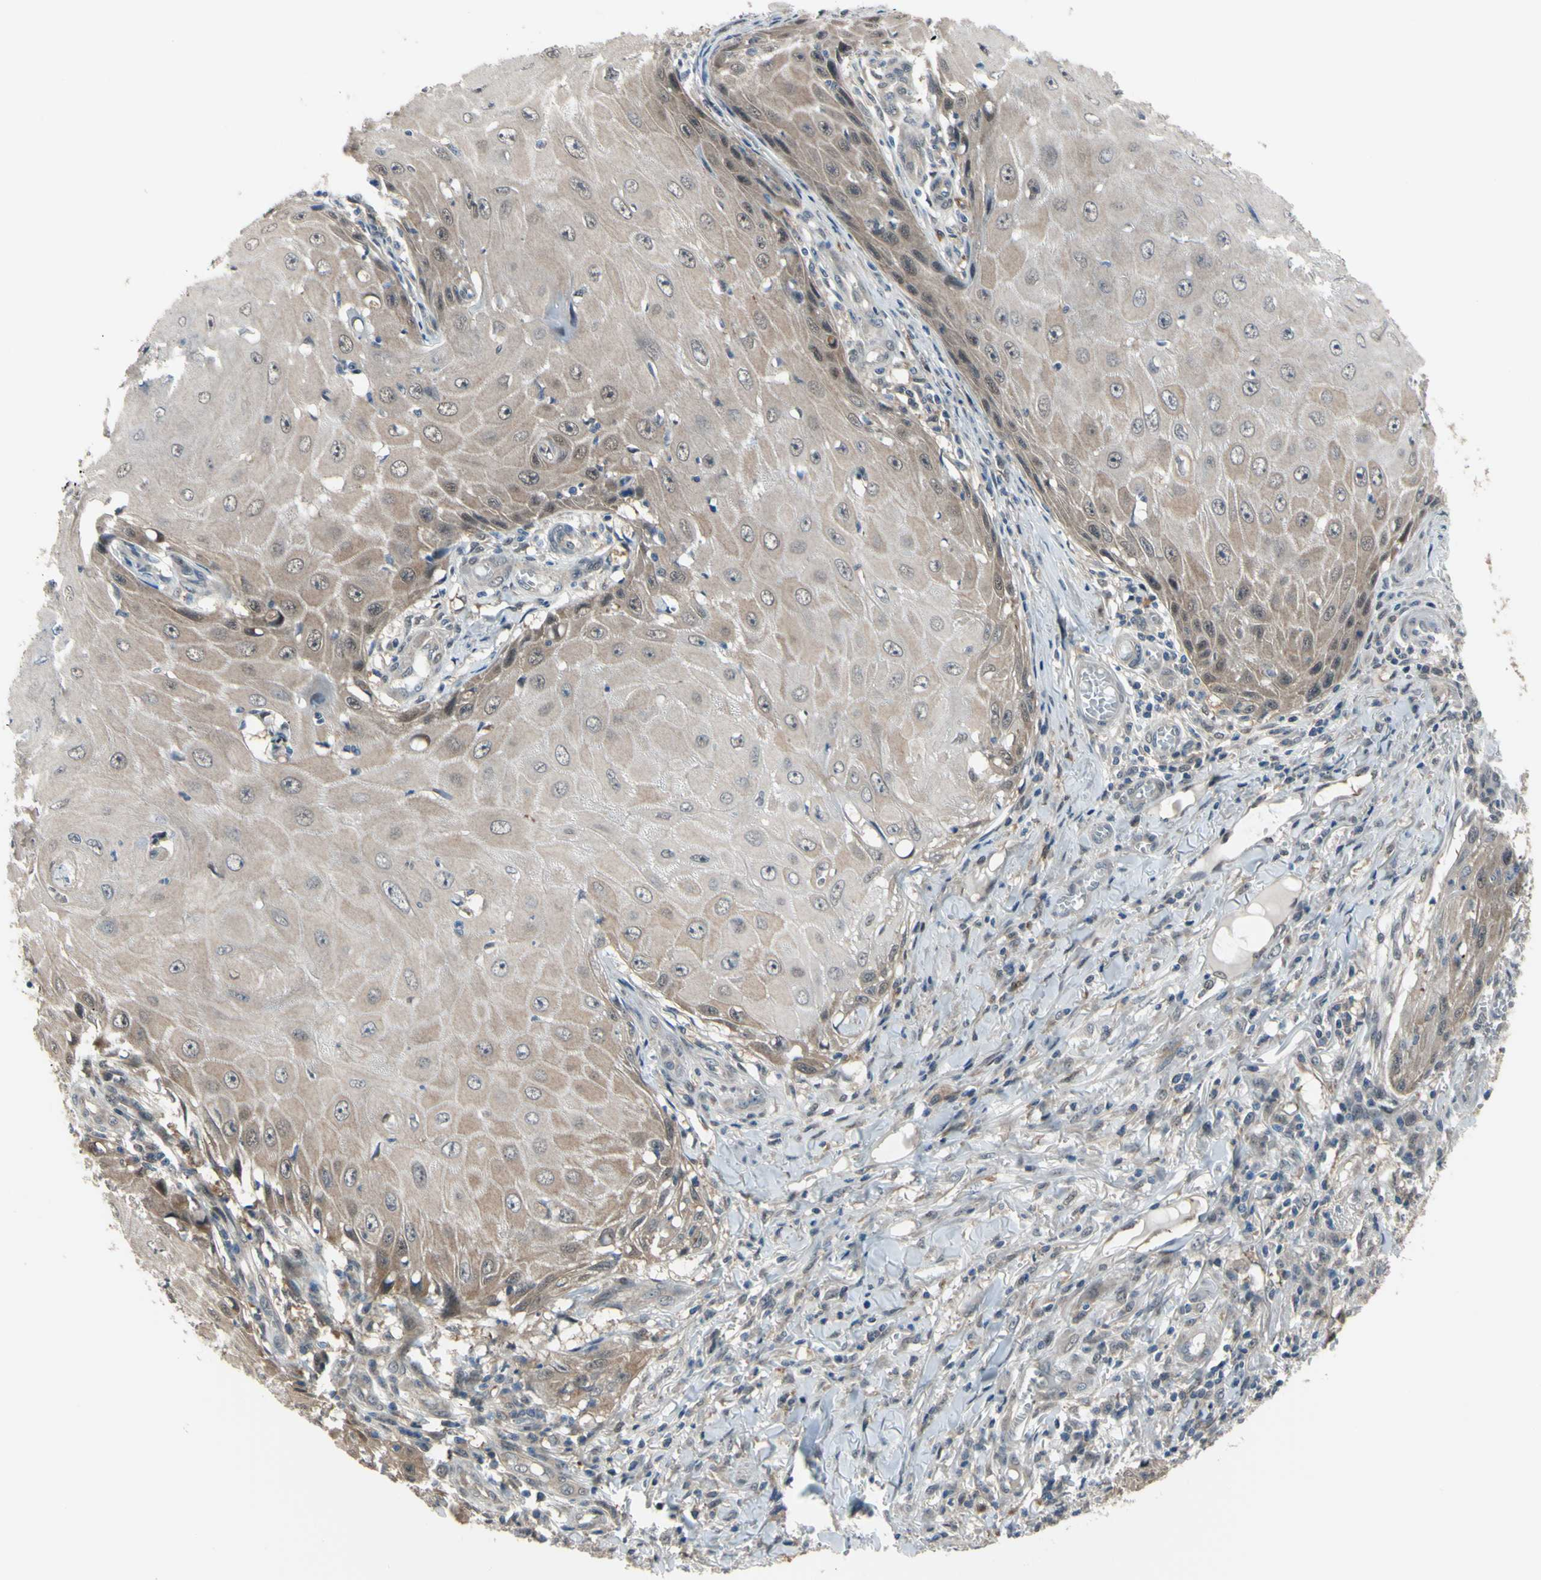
{"staining": {"intensity": "weak", "quantity": ">75%", "location": "cytoplasmic/membranous"}, "tissue": "skin cancer", "cell_type": "Tumor cells", "image_type": "cancer", "snomed": [{"axis": "morphology", "description": "Squamous cell carcinoma, NOS"}, {"axis": "topography", "description": "Skin"}], "caption": "Skin cancer stained for a protein (brown) demonstrates weak cytoplasmic/membranous positive positivity in about >75% of tumor cells.", "gene": "HSPA4", "patient": {"sex": "female", "age": 73}}